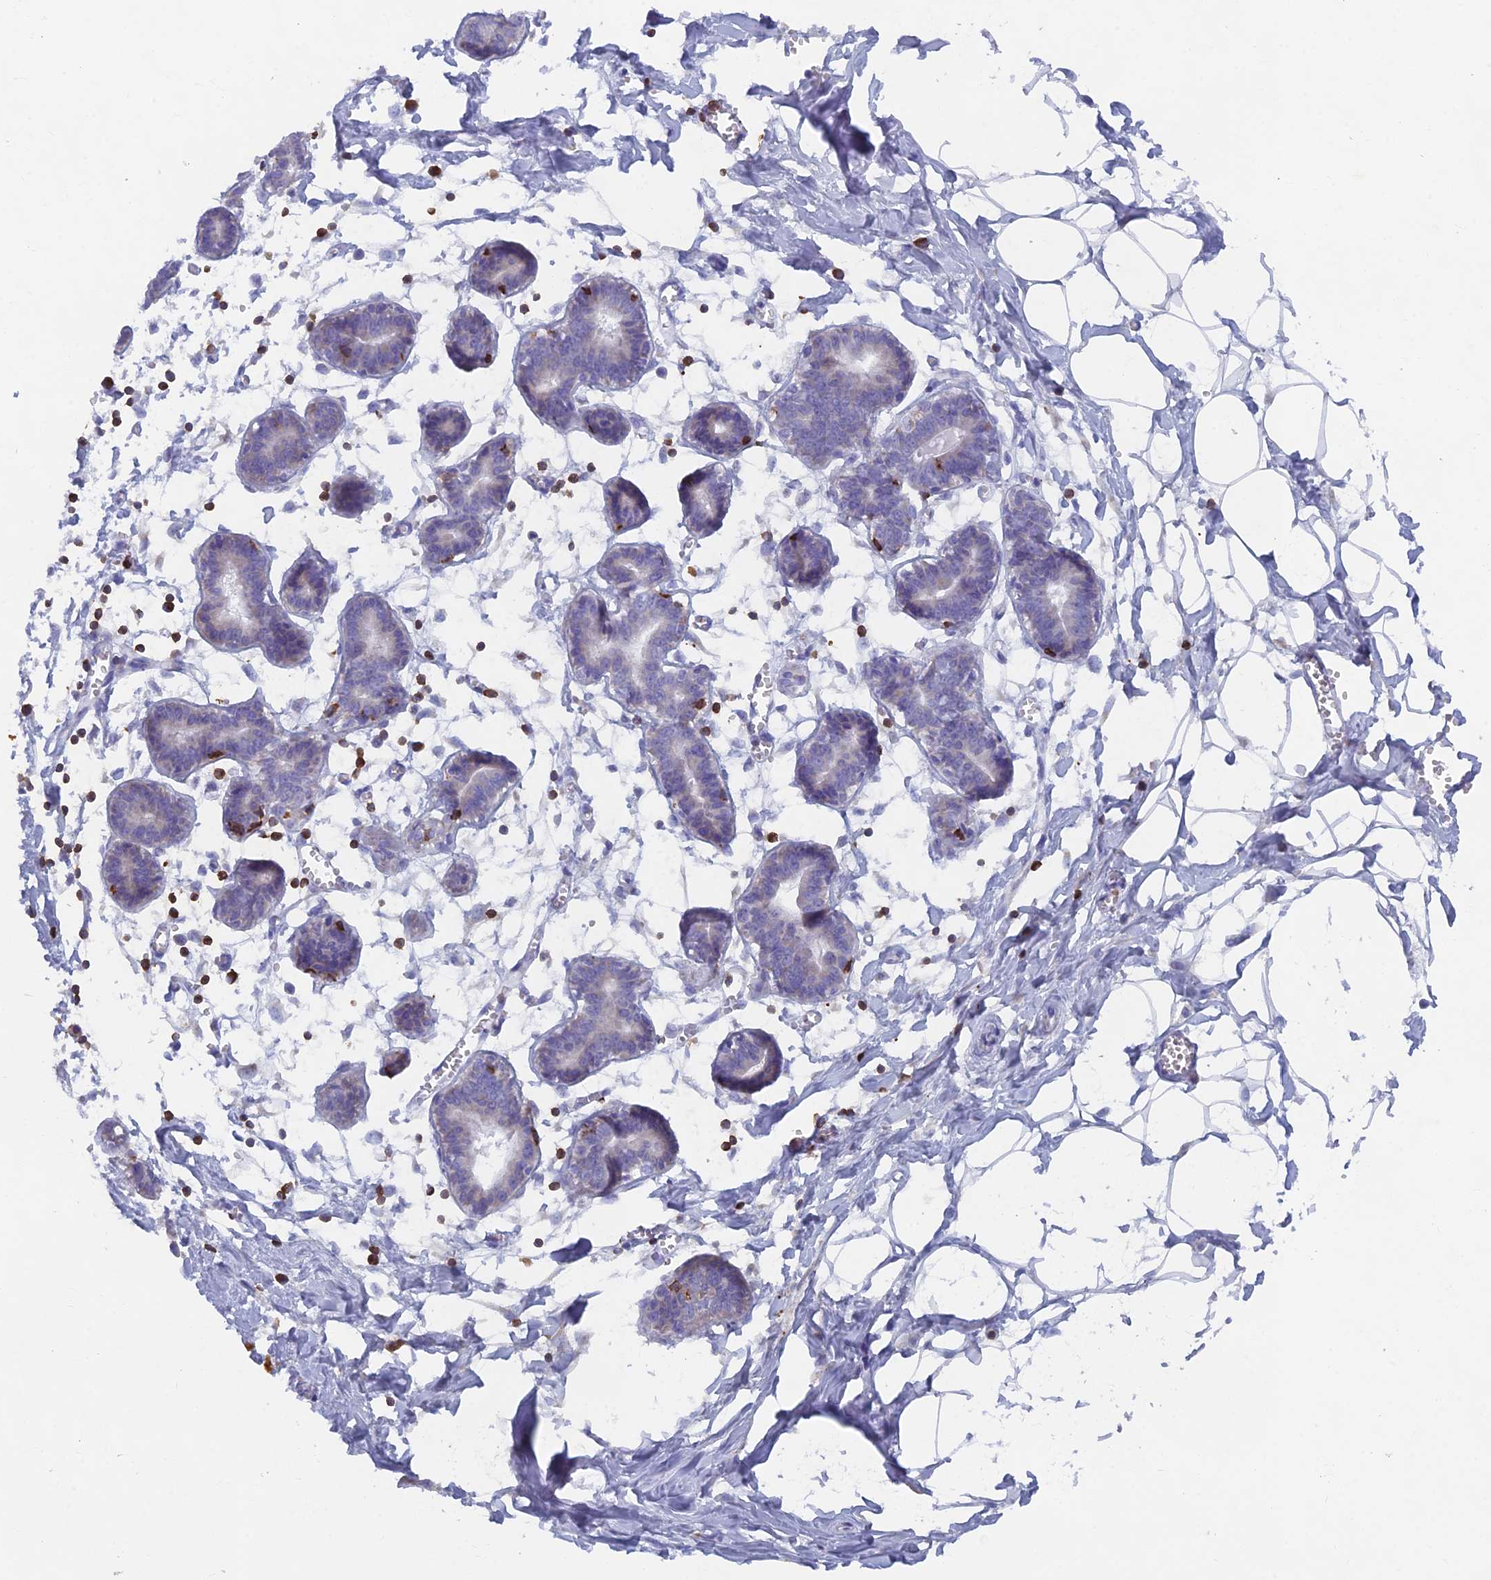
{"staining": {"intensity": "negative", "quantity": "none", "location": "none"}, "tissue": "breast", "cell_type": "Adipocytes", "image_type": "normal", "snomed": [{"axis": "morphology", "description": "Normal tissue, NOS"}, {"axis": "topography", "description": "Breast"}], "caption": "Breast stained for a protein using immunohistochemistry (IHC) shows no expression adipocytes.", "gene": "ABI3BP", "patient": {"sex": "female", "age": 27}}